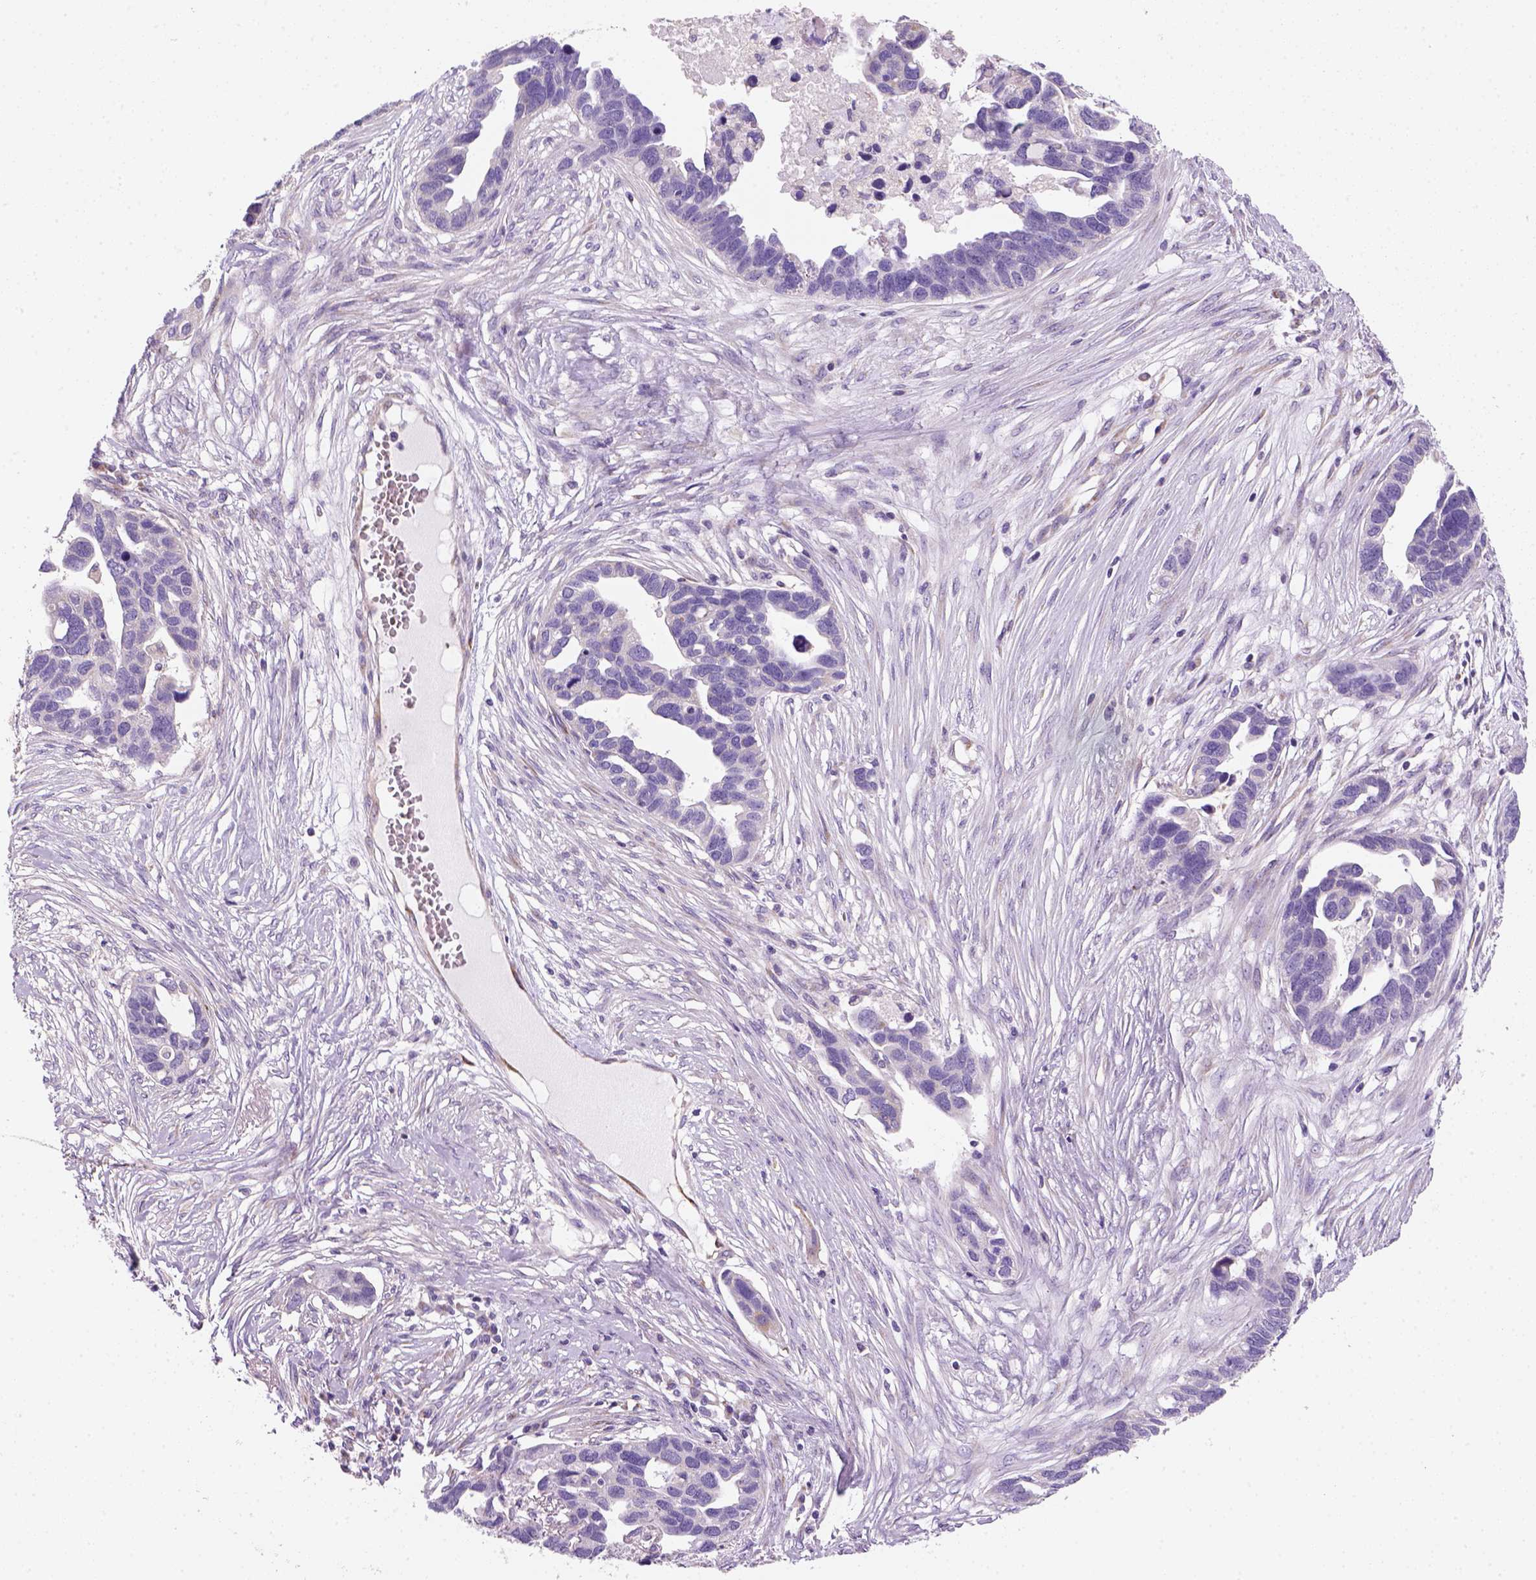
{"staining": {"intensity": "negative", "quantity": "none", "location": "none"}, "tissue": "ovarian cancer", "cell_type": "Tumor cells", "image_type": "cancer", "snomed": [{"axis": "morphology", "description": "Cystadenocarcinoma, serous, NOS"}, {"axis": "topography", "description": "Ovary"}], "caption": "This is an immunohistochemistry histopathology image of human ovarian cancer. There is no expression in tumor cells.", "gene": "CES2", "patient": {"sex": "female", "age": 54}}